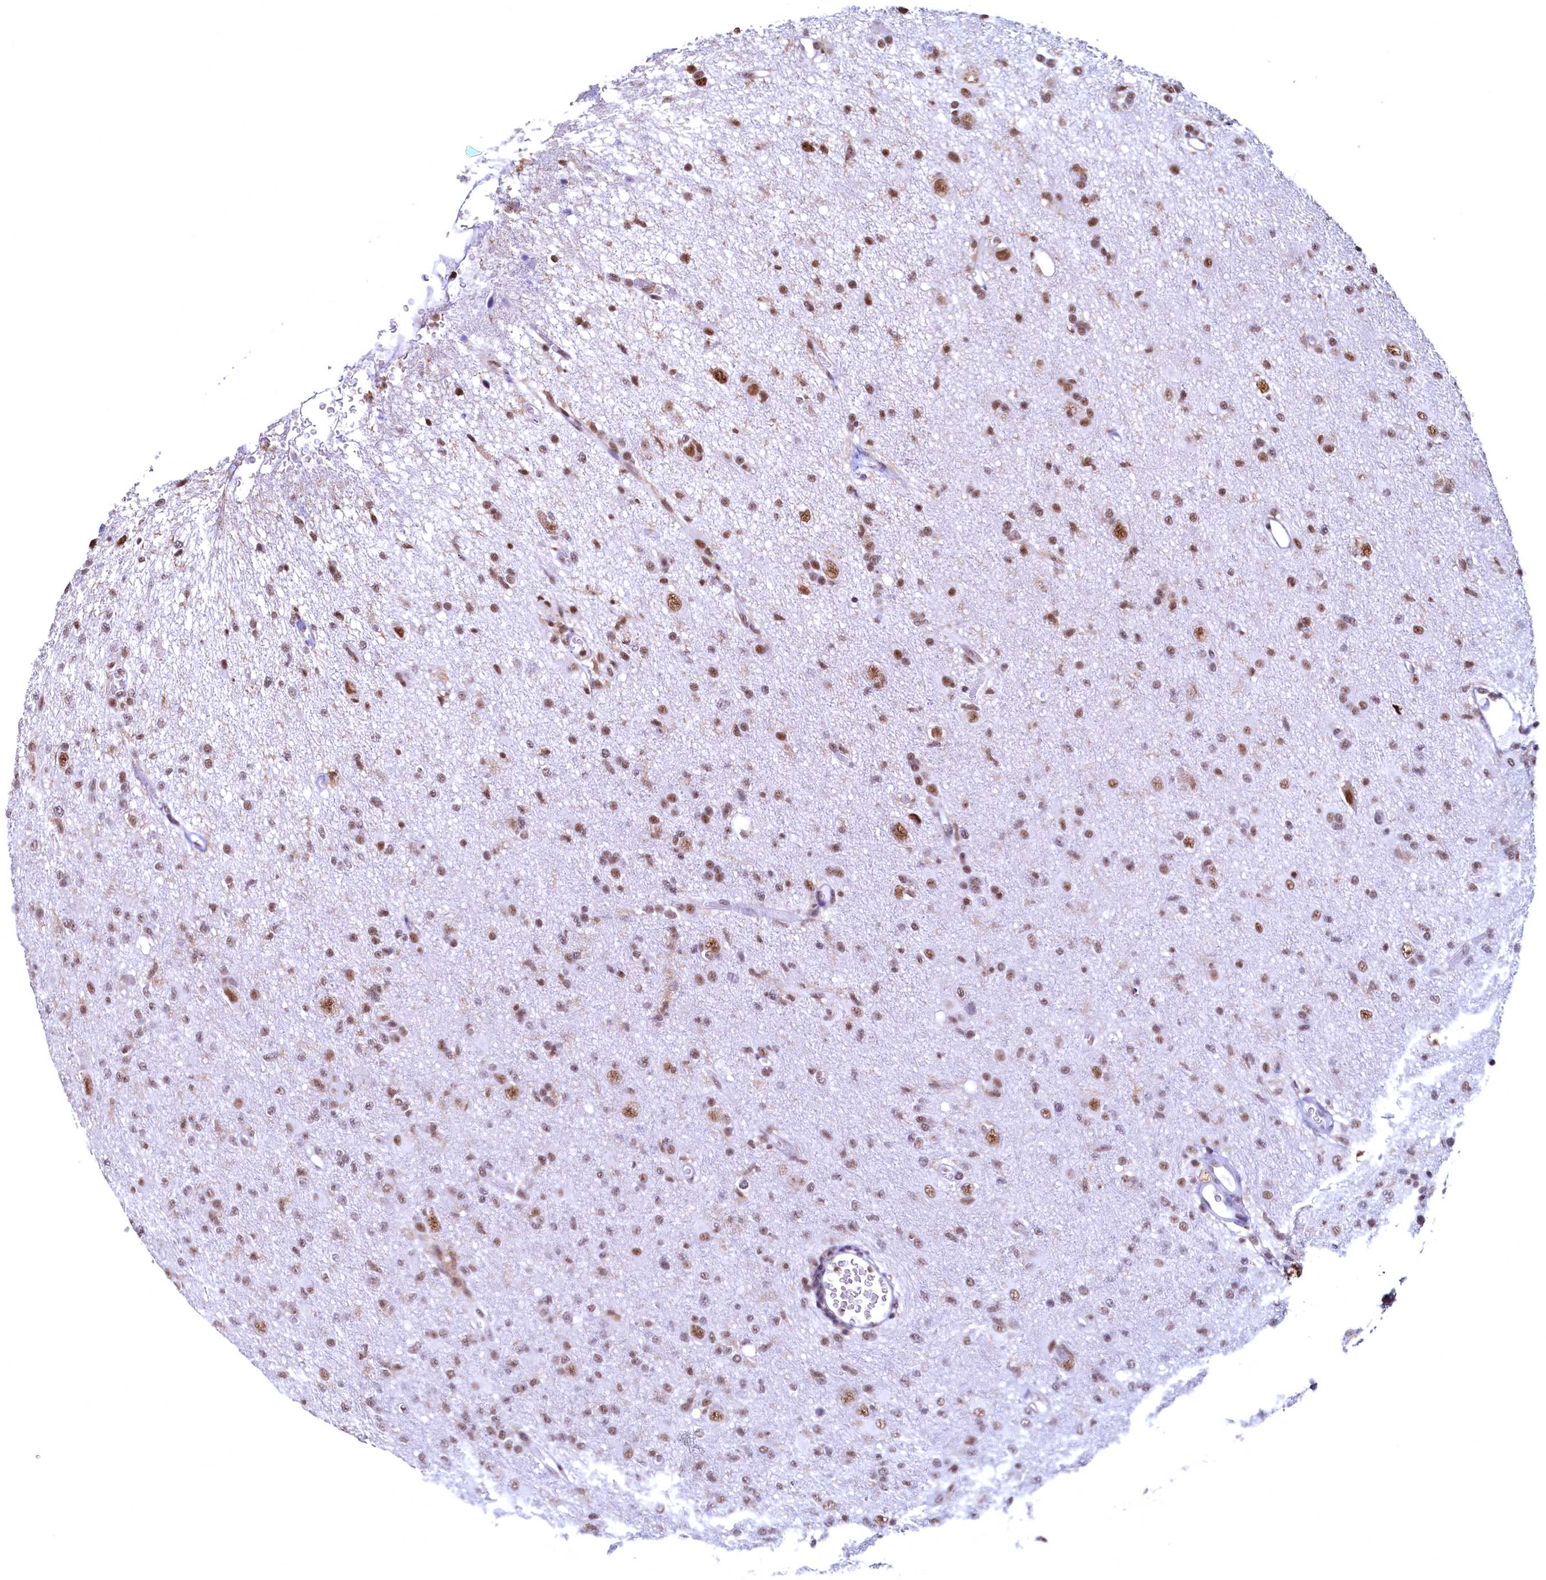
{"staining": {"intensity": "moderate", "quantity": ">75%", "location": "nuclear"}, "tissue": "glioma", "cell_type": "Tumor cells", "image_type": "cancer", "snomed": [{"axis": "morphology", "description": "Glioma, malignant, High grade"}, {"axis": "topography", "description": "Brain"}], "caption": "There is medium levels of moderate nuclear staining in tumor cells of glioma, as demonstrated by immunohistochemical staining (brown color).", "gene": "RSRC2", "patient": {"sex": "female", "age": 57}}